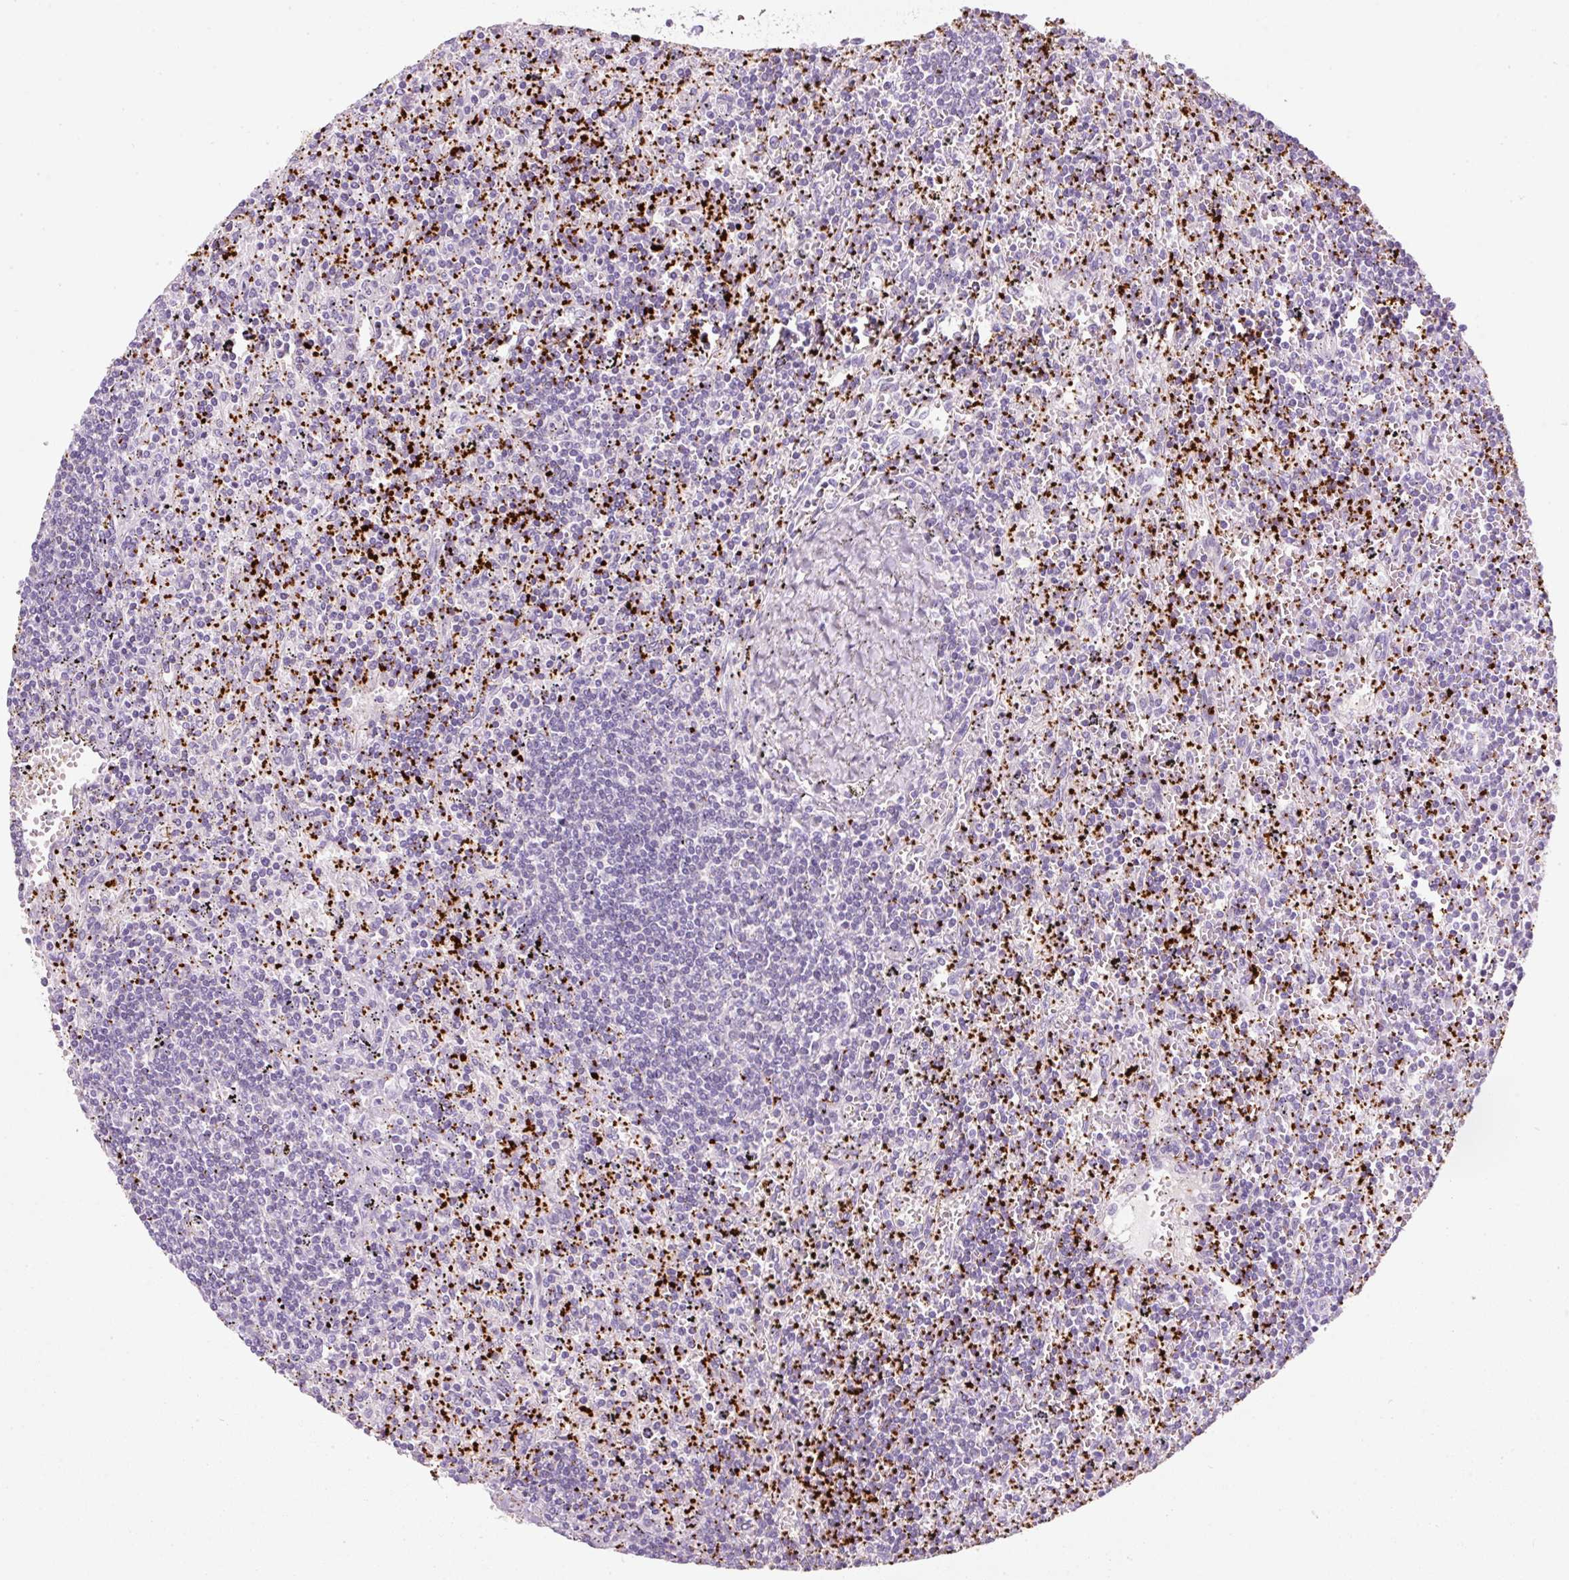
{"staining": {"intensity": "negative", "quantity": "none", "location": "none"}, "tissue": "lymphoma", "cell_type": "Tumor cells", "image_type": "cancer", "snomed": [{"axis": "morphology", "description": "Malignant lymphoma, non-Hodgkin's type, Low grade"}, {"axis": "topography", "description": "Spleen"}], "caption": "This is a micrograph of immunohistochemistry (IHC) staining of low-grade malignant lymphoma, non-Hodgkin's type, which shows no expression in tumor cells.", "gene": "PF4V1", "patient": {"sex": "male", "age": 76}}